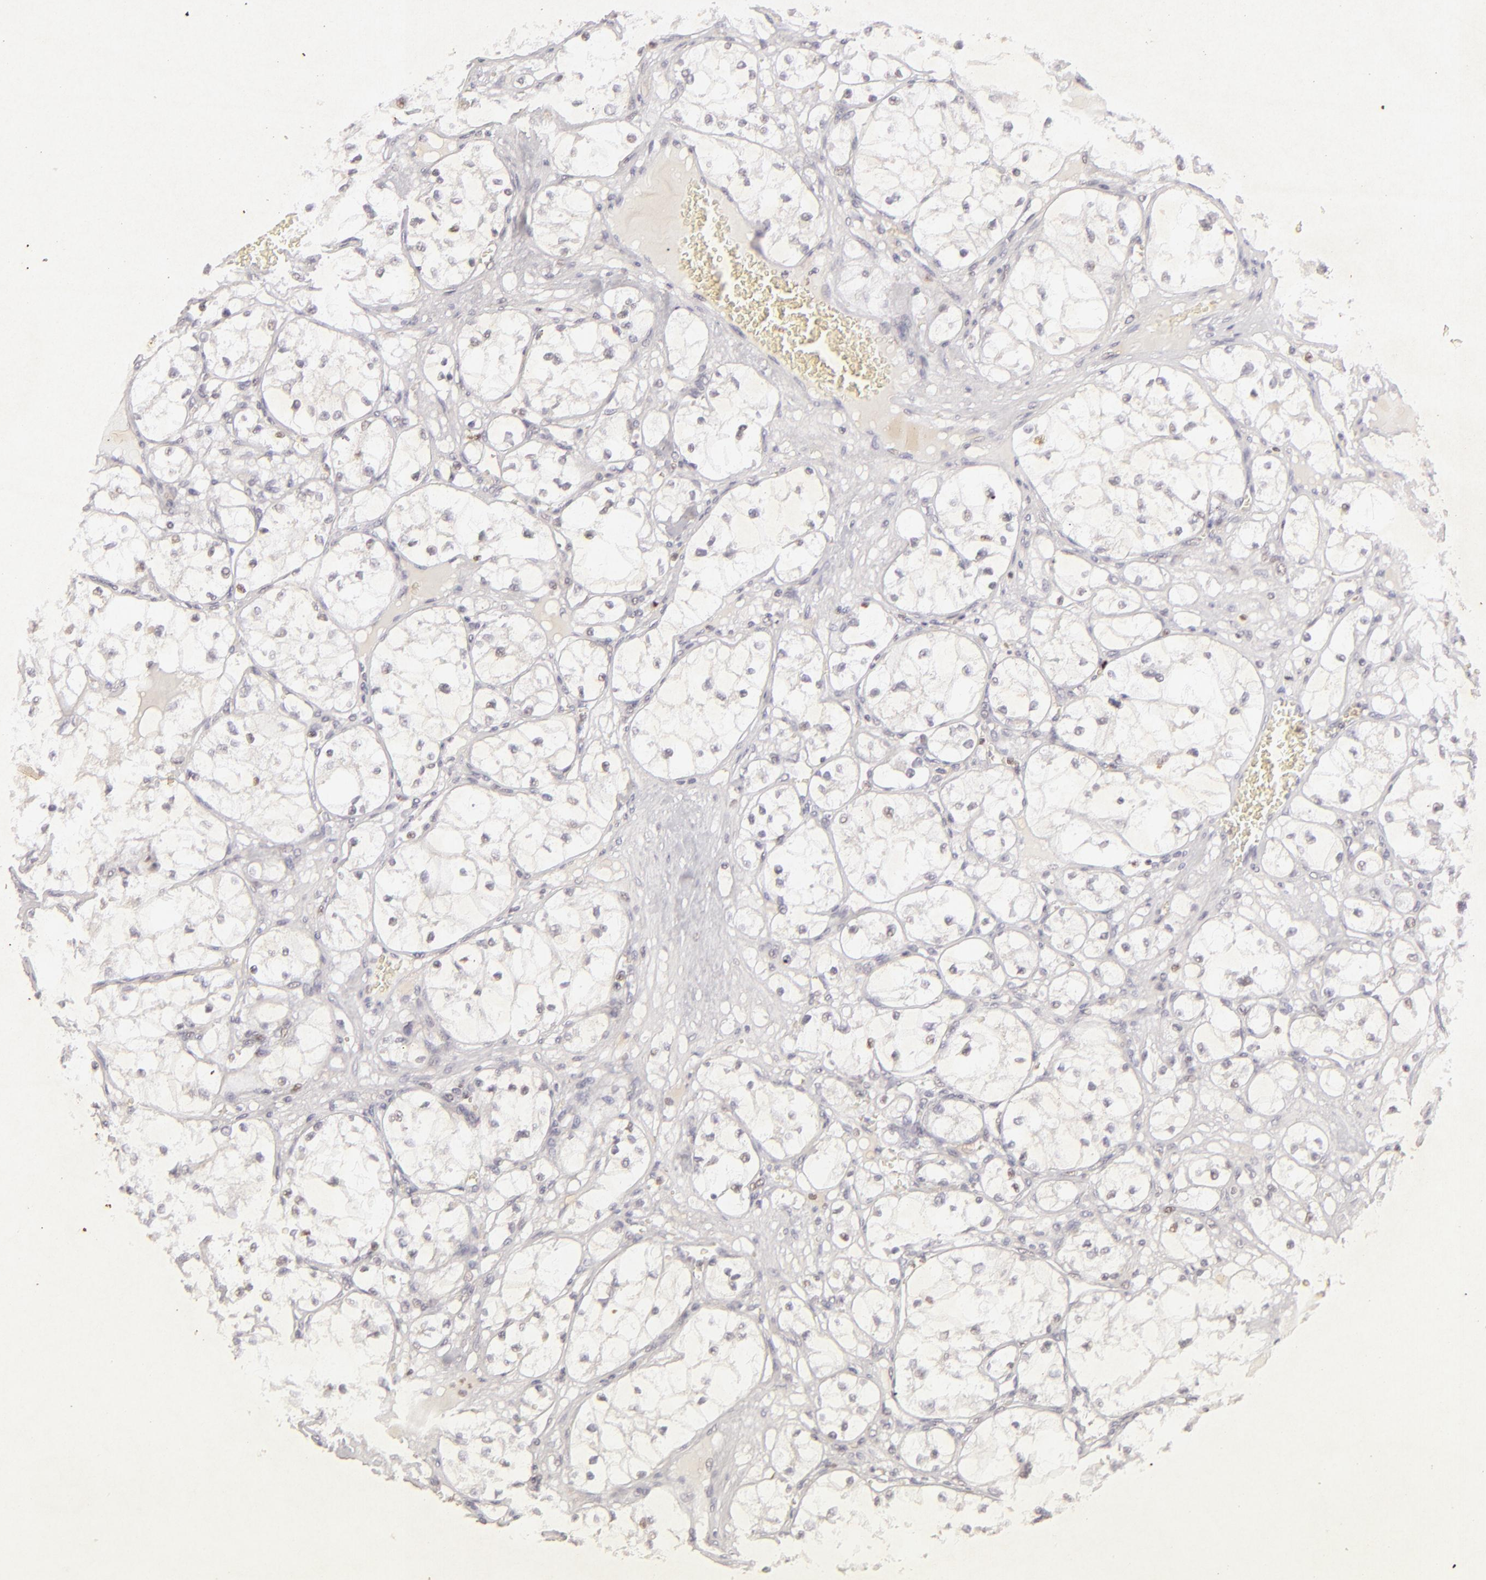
{"staining": {"intensity": "negative", "quantity": "none", "location": "none"}, "tissue": "renal cancer", "cell_type": "Tumor cells", "image_type": "cancer", "snomed": [{"axis": "morphology", "description": "Adenocarcinoma, NOS"}, {"axis": "topography", "description": "Kidney"}], "caption": "This is a image of IHC staining of renal cancer, which shows no expression in tumor cells.", "gene": "FEN1", "patient": {"sex": "male", "age": 61}}